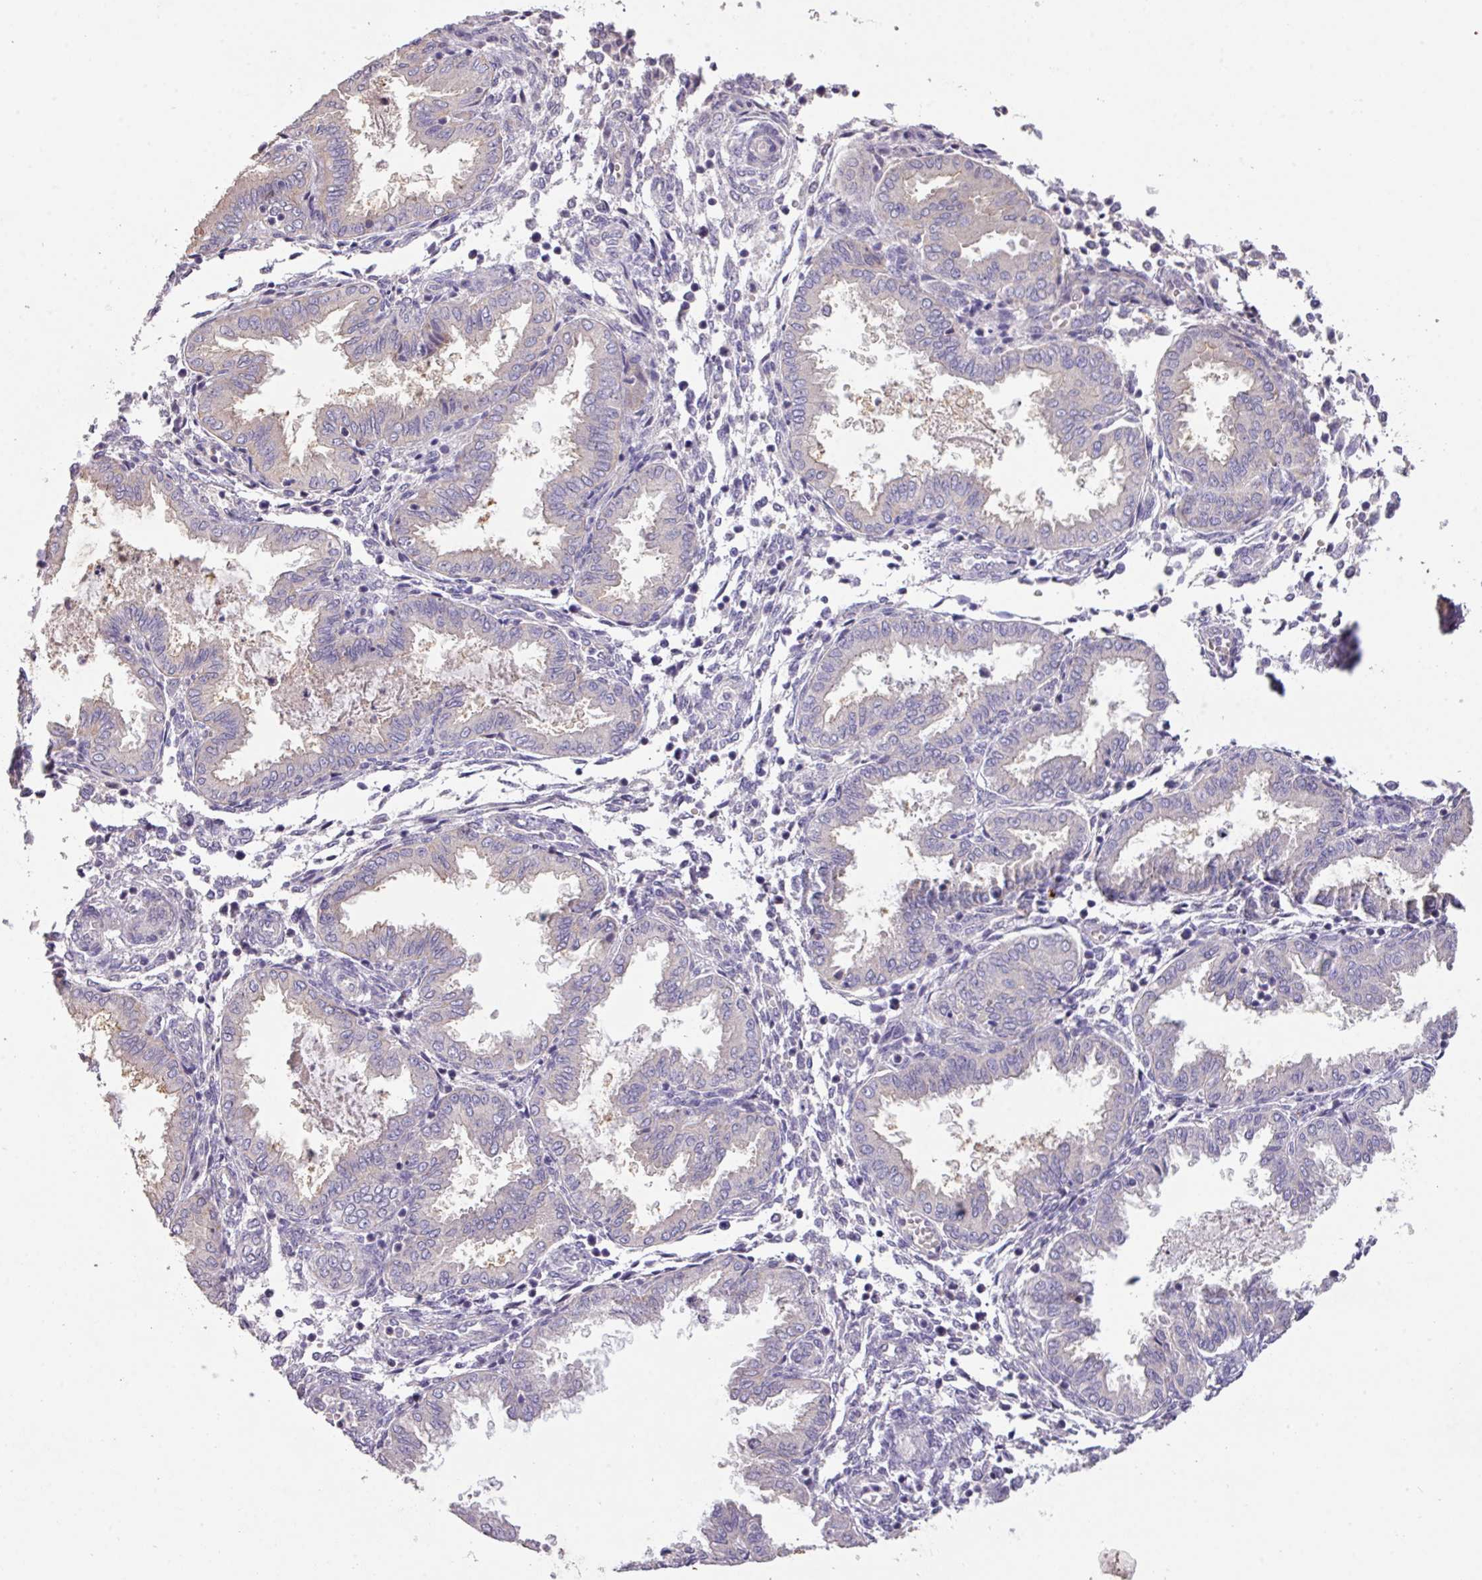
{"staining": {"intensity": "negative", "quantity": "none", "location": "none"}, "tissue": "endometrium", "cell_type": "Cells in endometrial stroma", "image_type": "normal", "snomed": [{"axis": "morphology", "description": "Normal tissue, NOS"}, {"axis": "topography", "description": "Endometrium"}], "caption": "This is an IHC histopathology image of unremarkable endometrium. There is no expression in cells in endometrial stroma.", "gene": "PRADC1", "patient": {"sex": "female", "age": 33}}